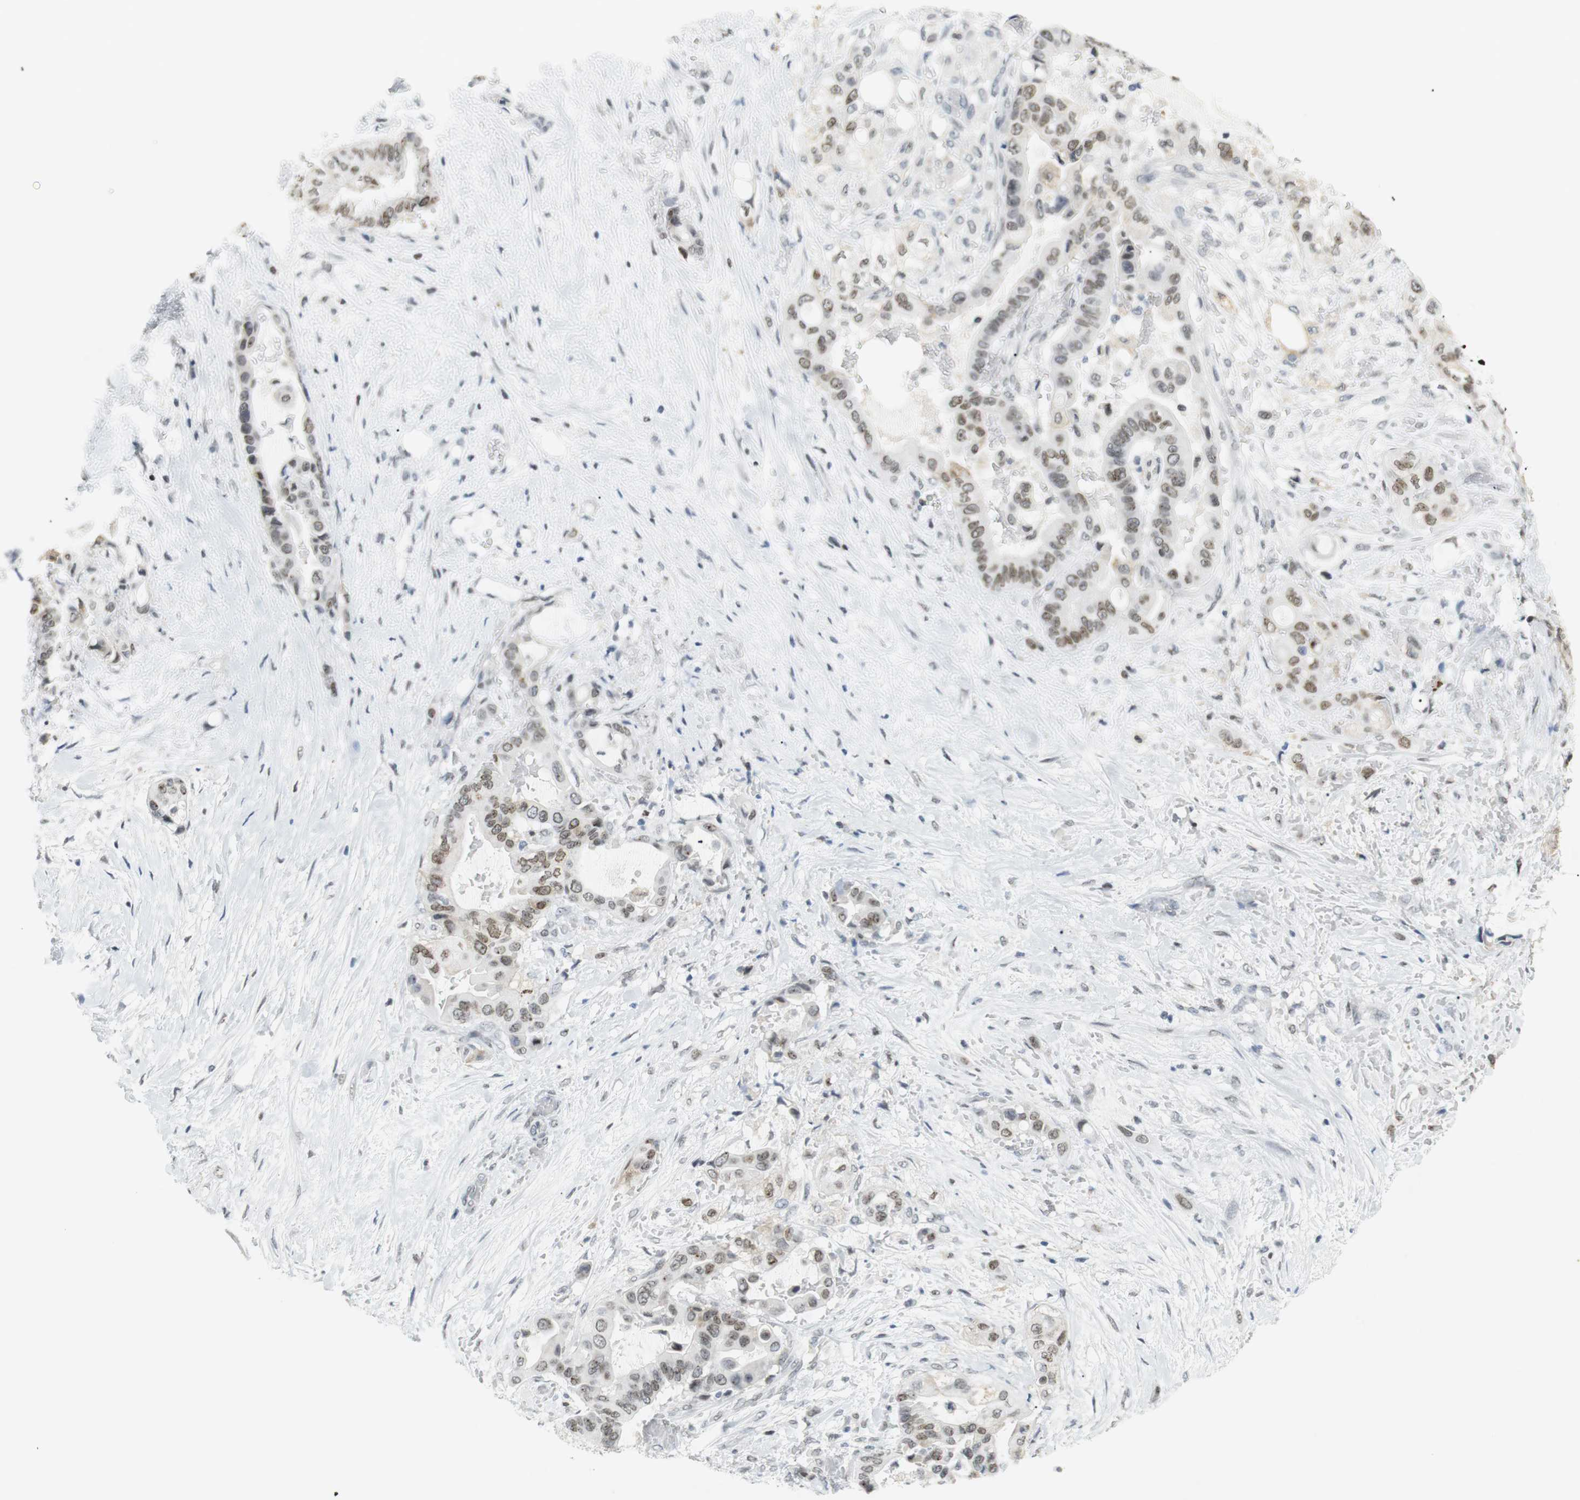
{"staining": {"intensity": "moderate", "quantity": "25%-75%", "location": "nuclear"}, "tissue": "liver cancer", "cell_type": "Tumor cells", "image_type": "cancer", "snomed": [{"axis": "morphology", "description": "Cholangiocarcinoma"}, {"axis": "topography", "description": "Liver"}], "caption": "Immunohistochemistry (IHC) of human liver cholangiocarcinoma displays medium levels of moderate nuclear positivity in about 25%-75% of tumor cells.", "gene": "BMI1", "patient": {"sex": "female", "age": 61}}